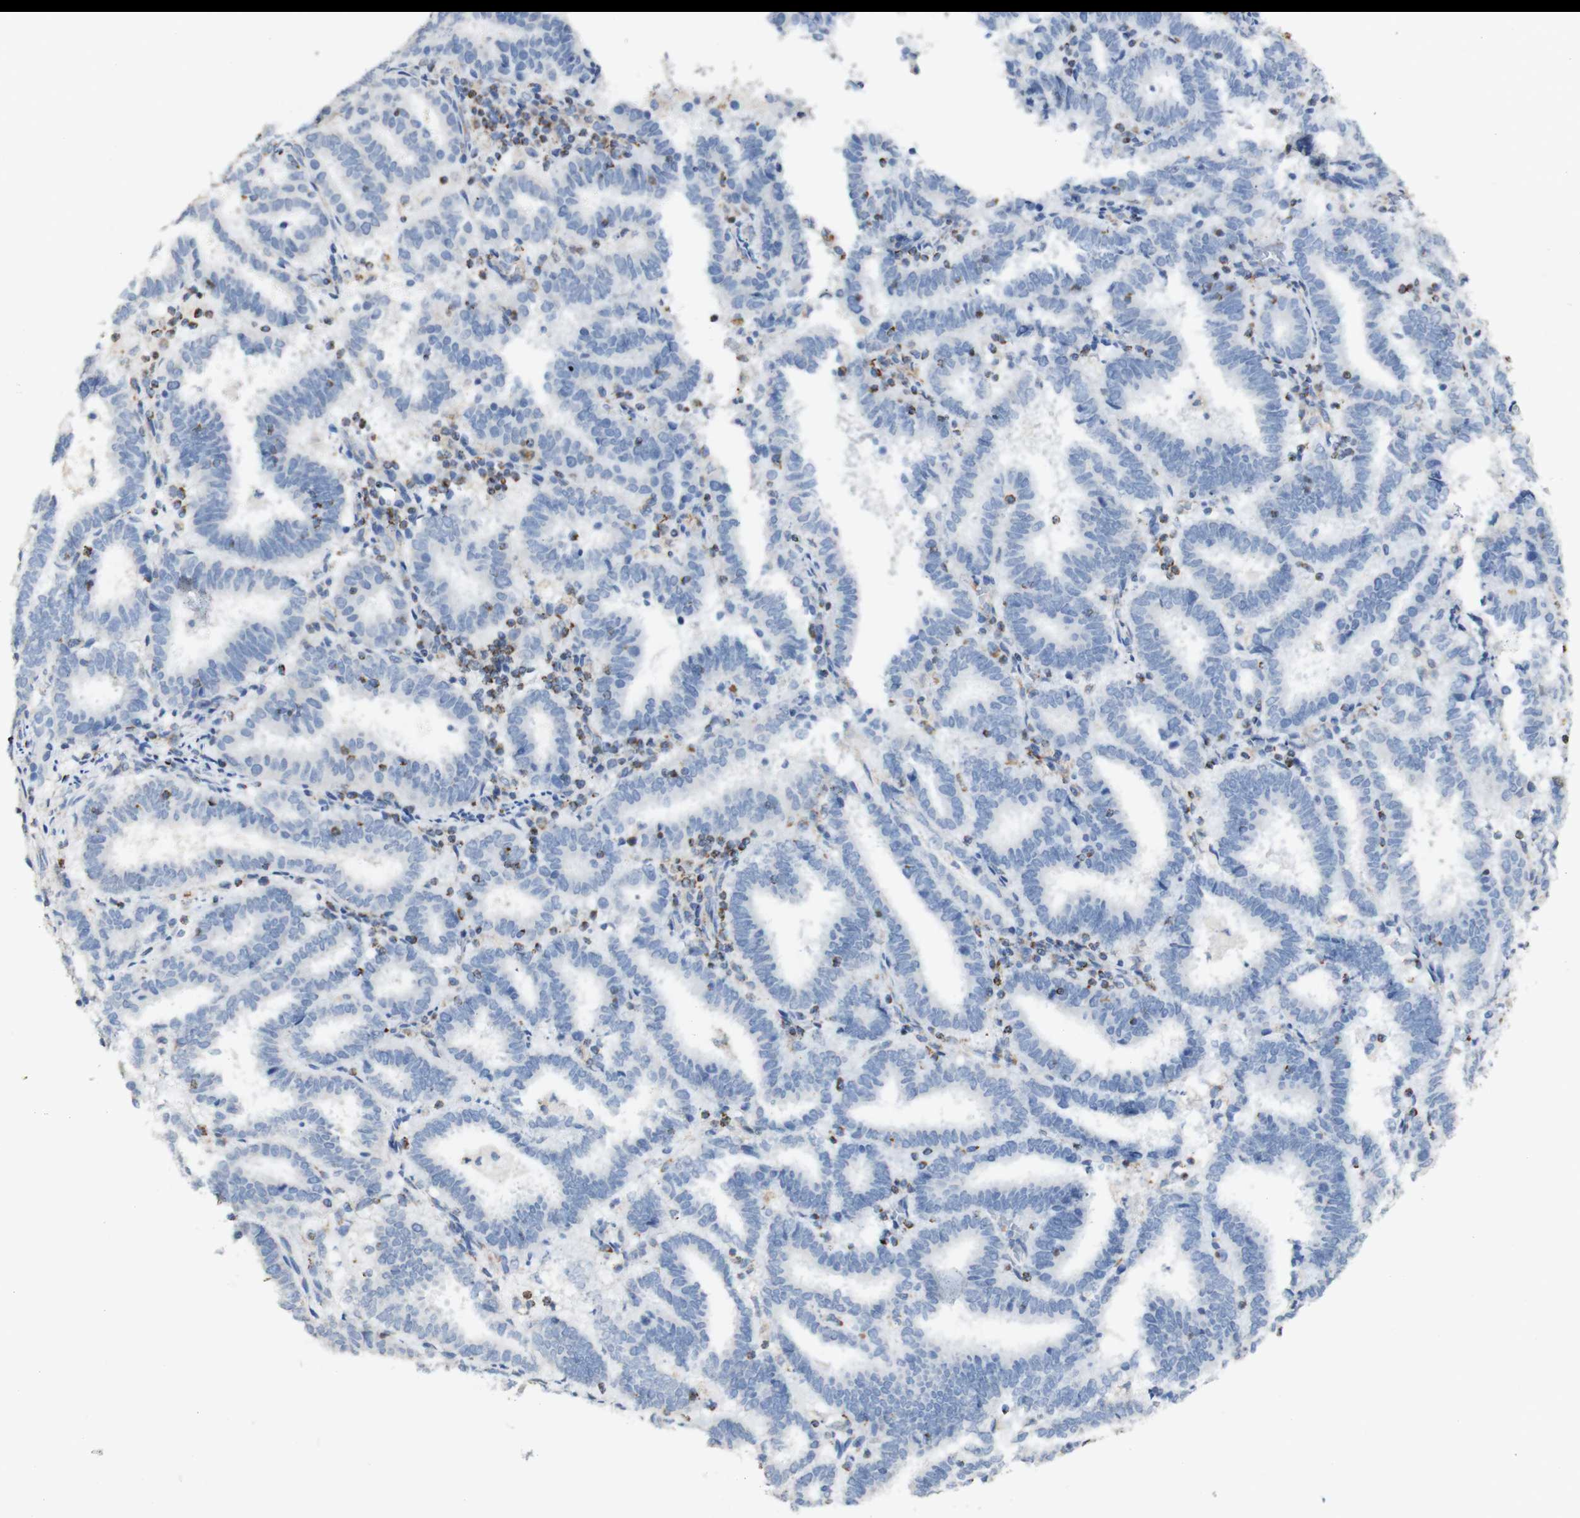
{"staining": {"intensity": "negative", "quantity": "none", "location": "none"}, "tissue": "endometrial cancer", "cell_type": "Tumor cells", "image_type": "cancer", "snomed": [{"axis": "morphology", "description": "Adenocarcinoma, NOS"}, {"axis": "topography", "description": "Uterus"}], "caption": "A histopathology image of human endometrial cancer (adenocarcinoma) is negative for staining in tumor cells.", "gene": "OXCT1", "patient": {"sex": "female", "age": 83}}